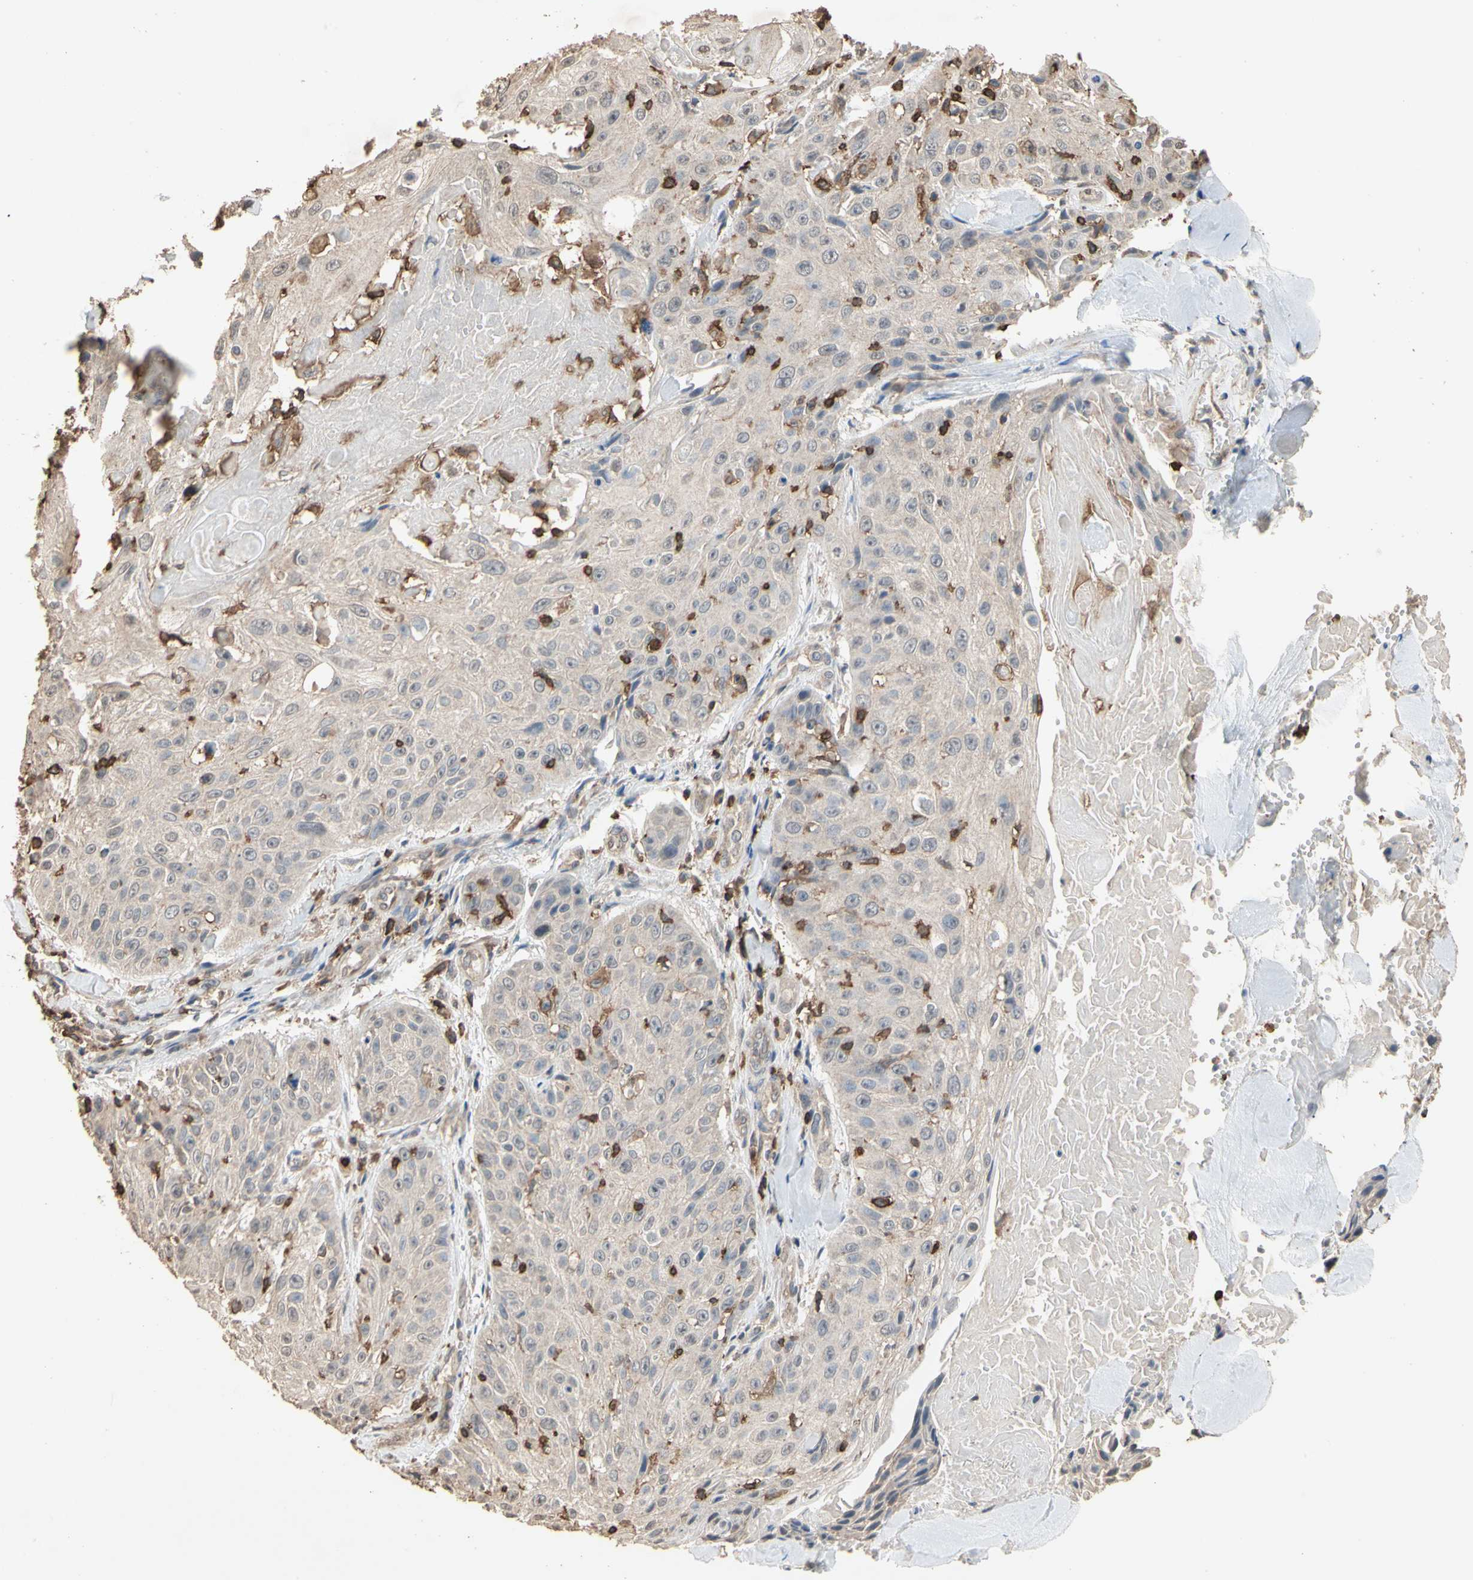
{"staining": {"intensity": "negative", "quantity": "none", "location": "none"}, "tissue": "skin cancer", "cell_type": "Tumor cells", "image_type": "cancer", "snomed": [{"axis": "morphology", "description": "Squamous cell carcinoma, NOS"}, {"axis": "topography", "description": "Skin"}], "caption": "High magnification brightfield microscopy of skin cancer (squamous cell carcinoma) stained with DAB (3,3'-diaminobenzidine) (brown) and counterstained with hematoxylin (blue): tumor cells show no significant staining. Nuclei are stained in blue.", "gene": "MAP3K10", "patient": {"sex": "male", "age": 86}}